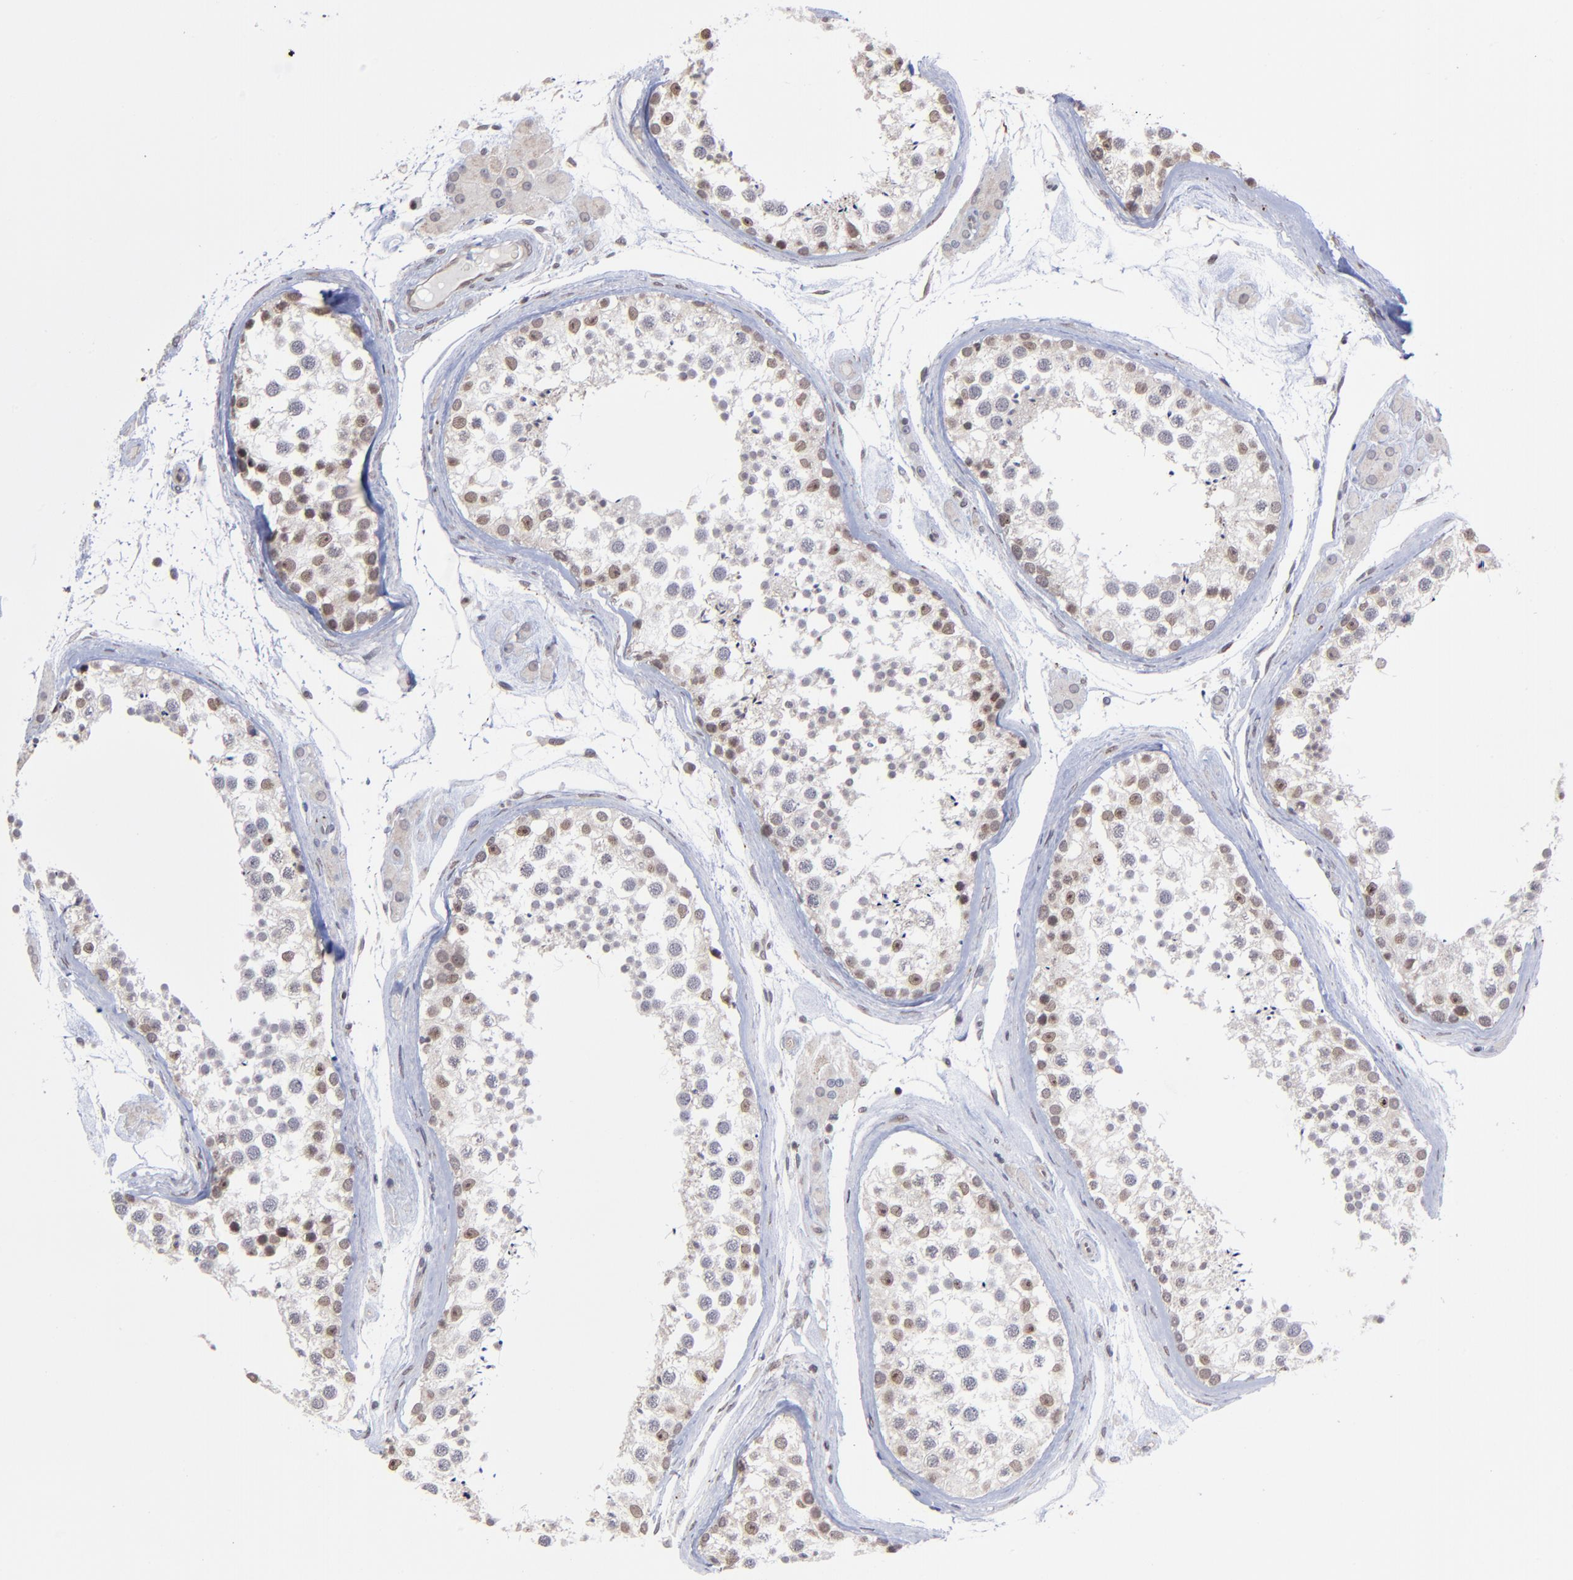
{"staining": {"intensity": "weak", "quantity": "<25%", "location": "nuclear"}, "tissue": "testis", "cell_type": "Cells in seminiferous ducts", "image_type": "normal", "snomed": [{"axis": "morphology", "description": "Normal tissue, NOS"}, {"axis": "topography", "description": "Testis"}], "caption": "Unremarkable testis was stained to show a protein in brown. There is no significant staining in cells in seminiferous ducts.", "gene": "ZNF419", "patient": {"sex": "male", "age": 46}}